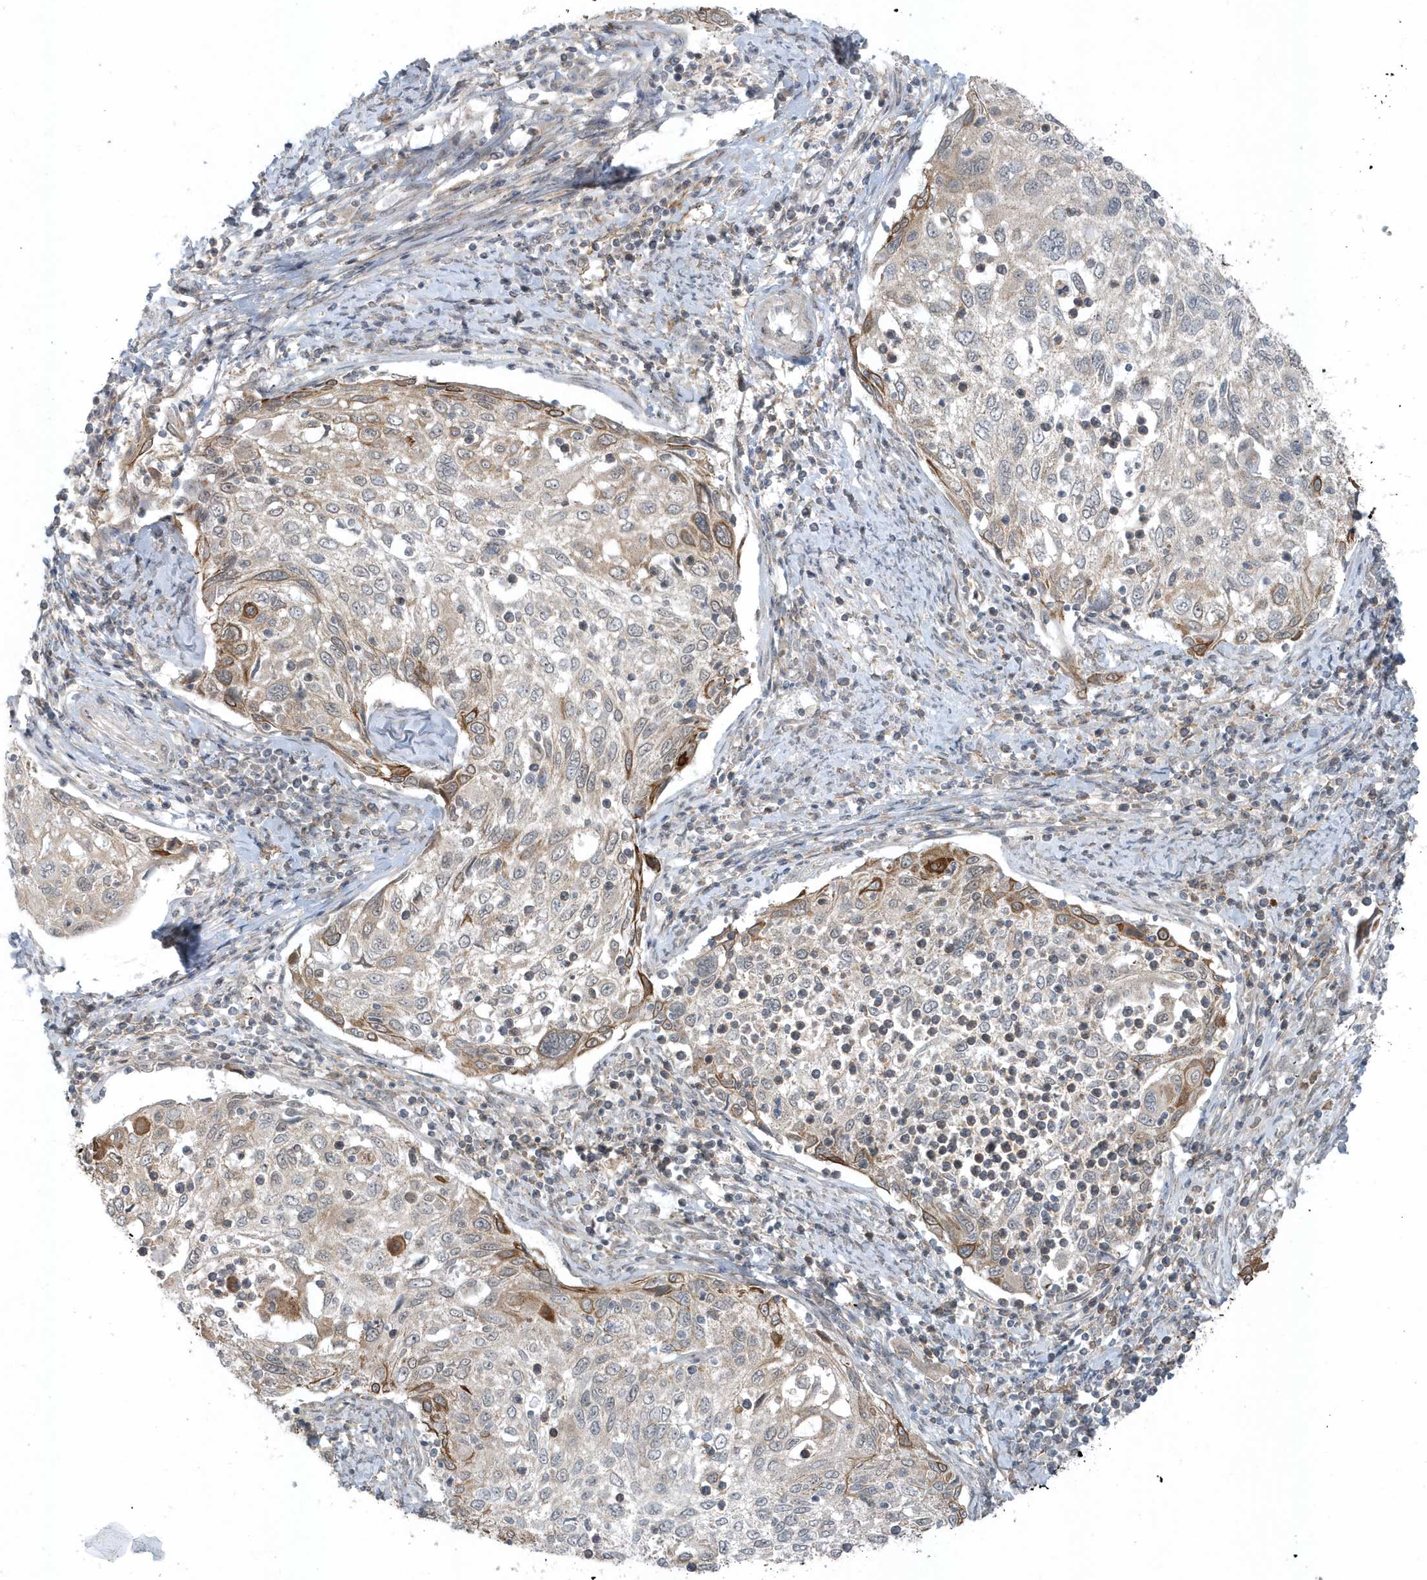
{"staining": {"intensity": "moderate", "quantity": "<25%", "location": "cytoplasmic/membranous"}, "tissue": "cervical cancer", "cell_type": "Tumor cells", "image_type": "cancer", "snomed": [{"axis": "morphology", "description": "Squamous cell carcinoma, NOS"}, {"axis": "topography", "description": "Cervix"}], "caption": "Cervical squamous cell carcinoma was stained to show a protein in brown. There is low levels of moderate cytoplasmic/membranous staining in approximately <25% of tumor cells. (DAB IHC with brightfield microscopy, high magnification).", "gene": "PARD3B", "patient": {"sex": "female", "age": 70}}